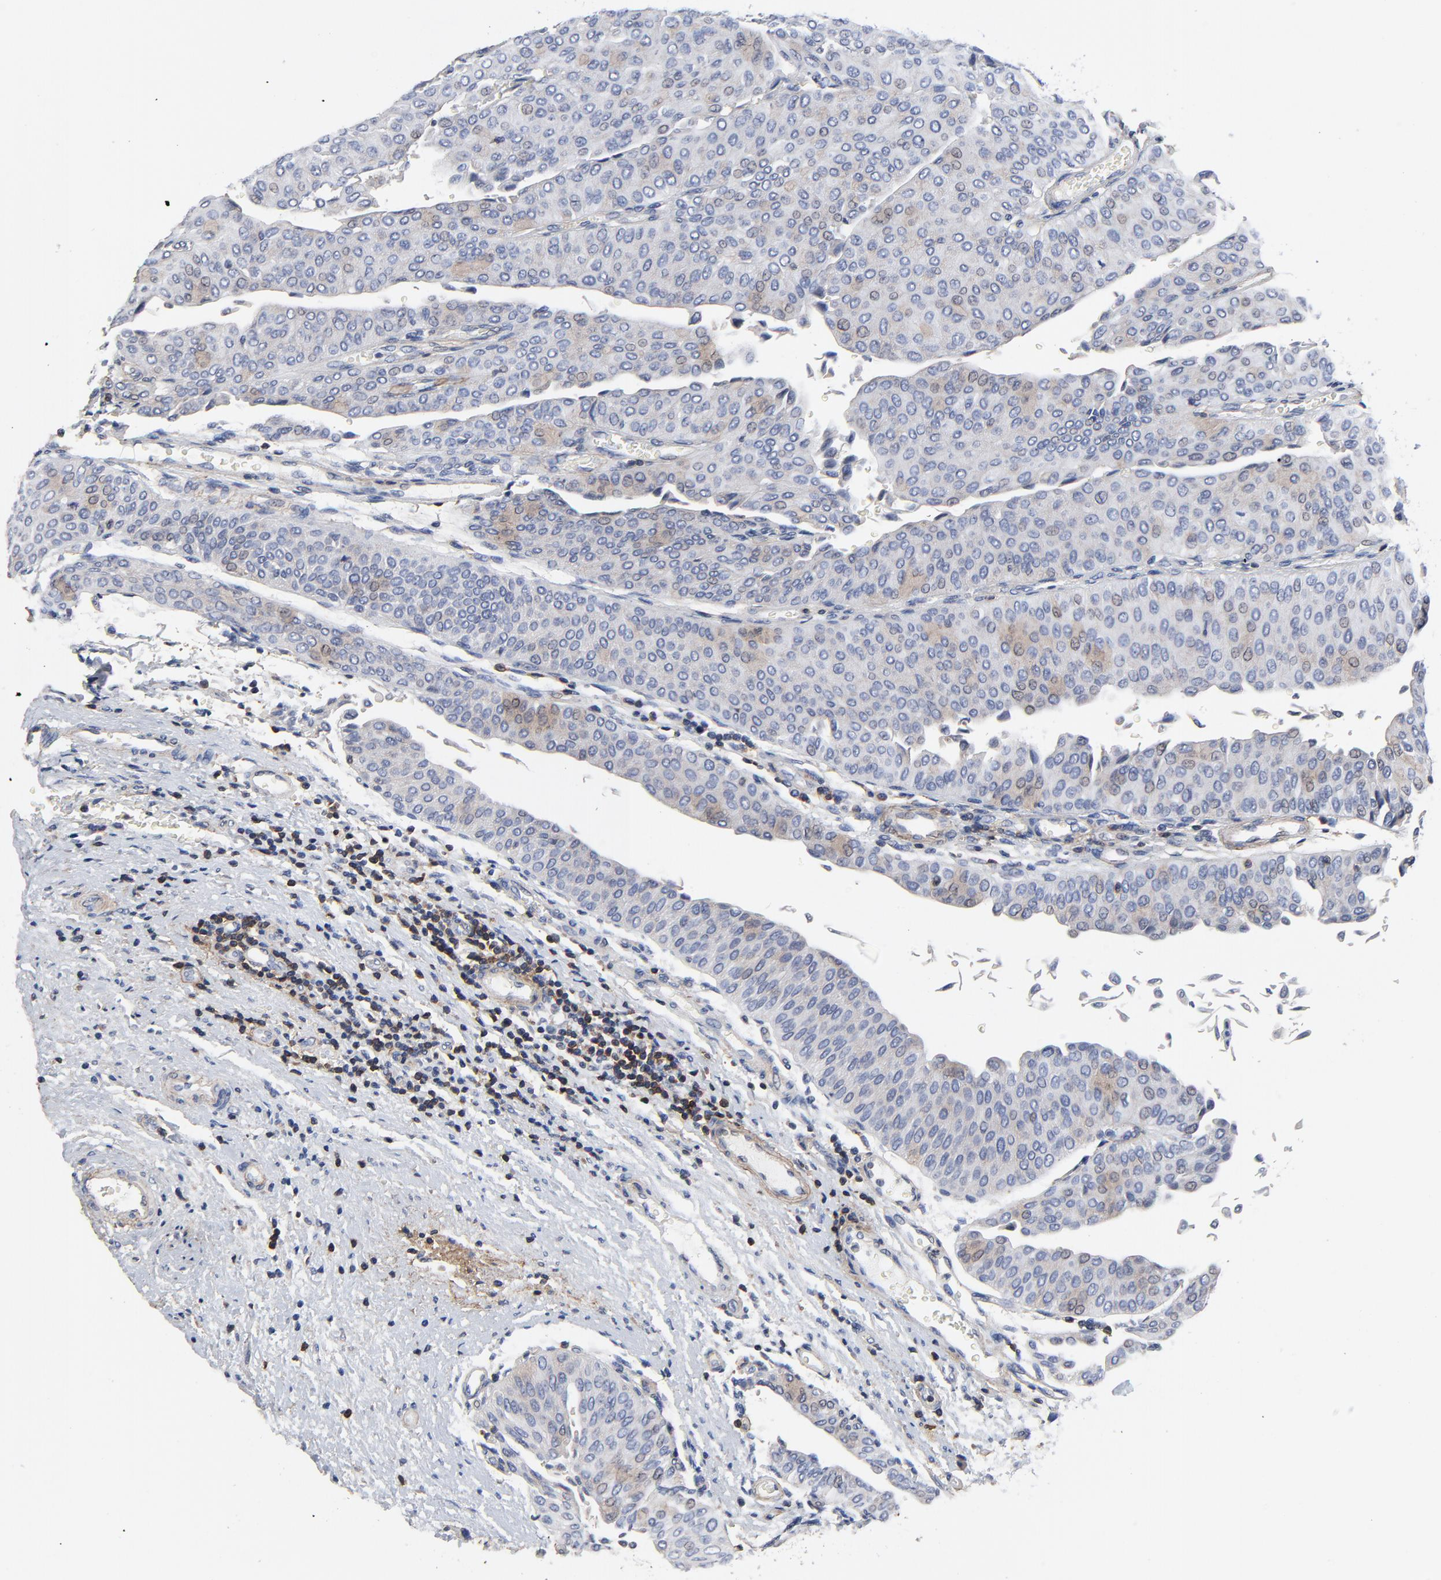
{"staining": {"intensity": "weak", "quantity": "<25%", "location": "cytoplasmic/membranous"}, "tissue": "urothelial cancer", "cell_type": "Tumor cells", "image_type": "cancer", "snomed": [{"axis": "morphology", "description": "Urothelial carcinoma, Low grade"}, {"axis": "topography", "description": "Urinary bladder"}], "caption": "Human urothelial cancer stained for a protein using immunohistochemistry displays no expression in tumor cells.", "gene": "SKAP1", "patient": {"sex": "male", "age": 64}}